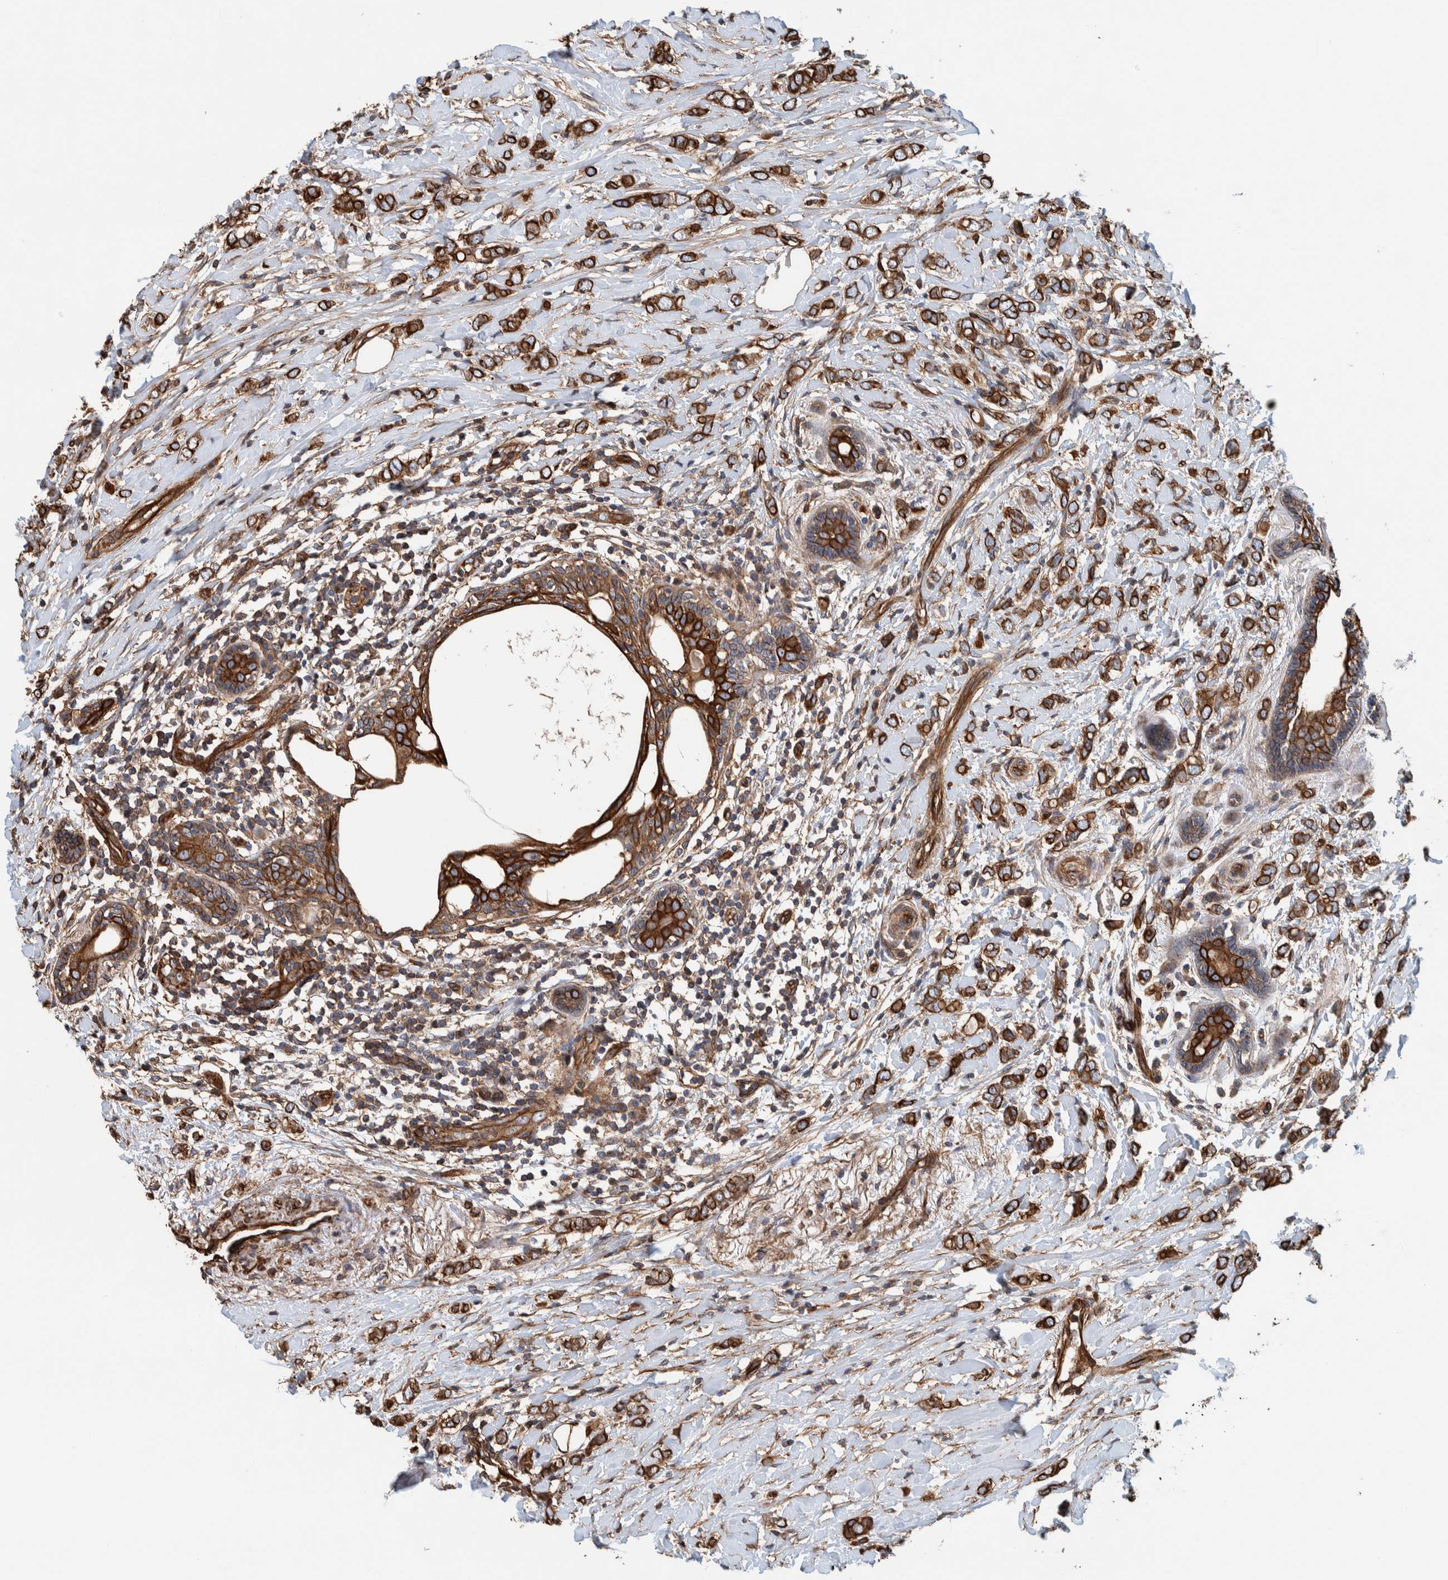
{"staining": {"intensity": "strong", "quantity": ">75%", "location": "cytoplasmic/membranous"}, "tissue": "breast cancer", "cell_type": "Tumor cells", "image_type": "cancer", "snomed": [{"axis": "morphology", "description": "Normal tissue, NOS"}, {"axis": "morphology", "description": "Lobular carcinoma"}, {"axis": "topography", "description": "Breast"}], "caption": "An IHC image of neoplastic tissue is shown. Protein staining in brown highlights strong cytoplasmic/membranous positivity in breast lobular carcinoma within tumor cells.", "gene": "PKD1L1", "patient": {"sex": "female", "age": 47}}